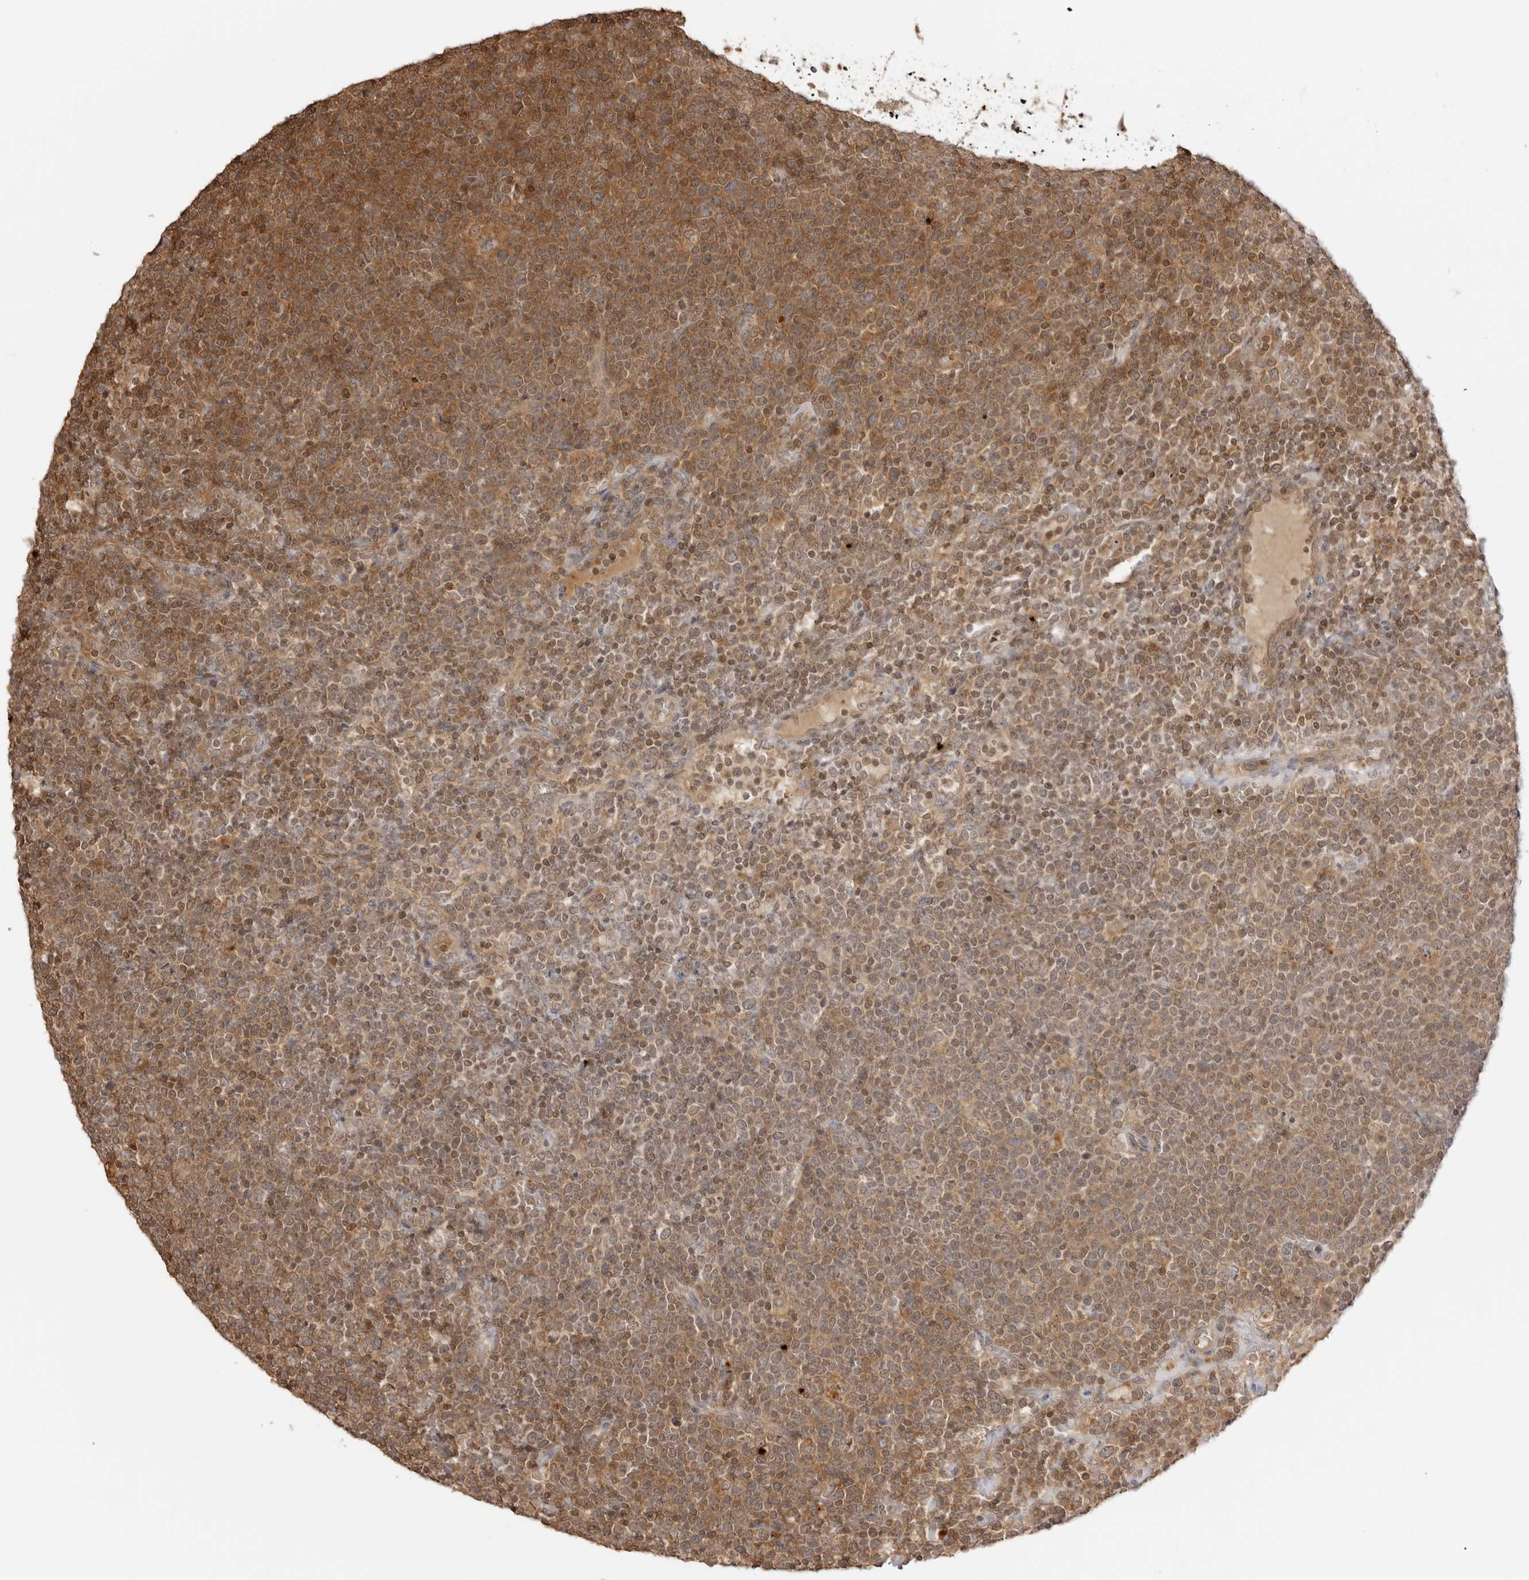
{"staining": {"intensity": "moderate", "quantity": "25%-75%", "location": "cytoplasmic/membranous,nuclear"}, "tissue": "lymphoma", "cell_type": "Tumor cells", "image_type": "cancer", "snomed": [{"axis": "morphology", "description": "Malignant lymphoma, non-Hodgkin's type, High grade"}, {"axis": "topography", "description": "Lymph node"}], "caption": "This photomicrograph displays immunohistochemistry staining of human lymphoma, with medium moderate cytoplasmic/membranous and nuclear positivity in about 25%-75% of tumor cells.", "gene": "IKBKE", "patient": {"sex": "male", "age": 61}}